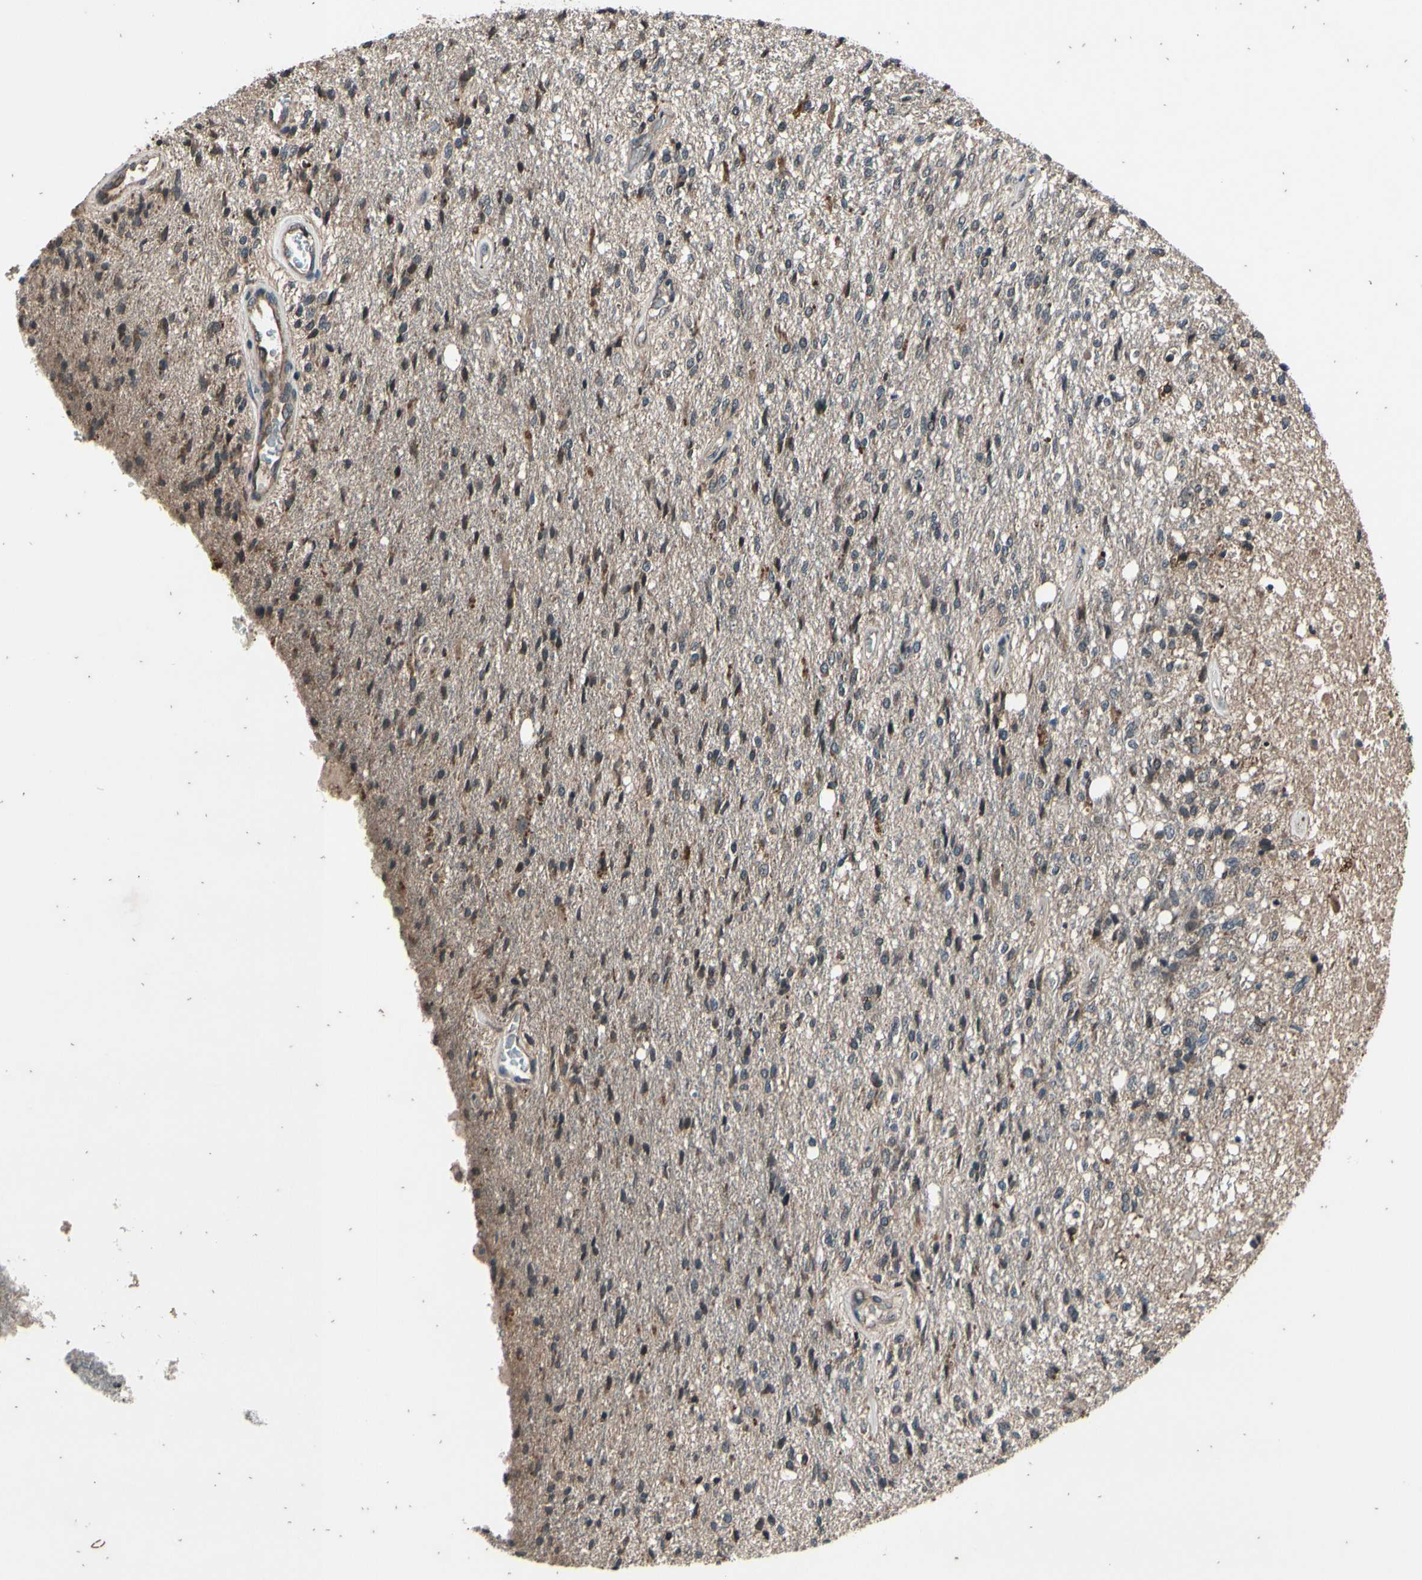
{"staining": {"intensity": "moderate", "quantity": "<25%", "location": "cytoplasmic/membranous"}, "tissue": "glioma", "cell_type": "Tumor cells", "image_type": "cancer", "snomed": [{"axis": "morphology", "description": "Normal tissue, NOS"}, {"axis": "morphology", "description": "Glioma, malignant, High grade"}, {"axis": "topography", "description": "Cerebral cortex"}], "caption": "High-magnification brightfield microscopy of malignant high-grade glioma stained with DAB (3,3'-diaminobenzidine) (brown) and counterstained with hematoxylin (blue). tumor cells exhibit moderate cytoplasmic/membranous positivity is present in approximately<25% of cells.", "gene": "MBTPS2", "patient": {"sex": "male", "age": 77}}